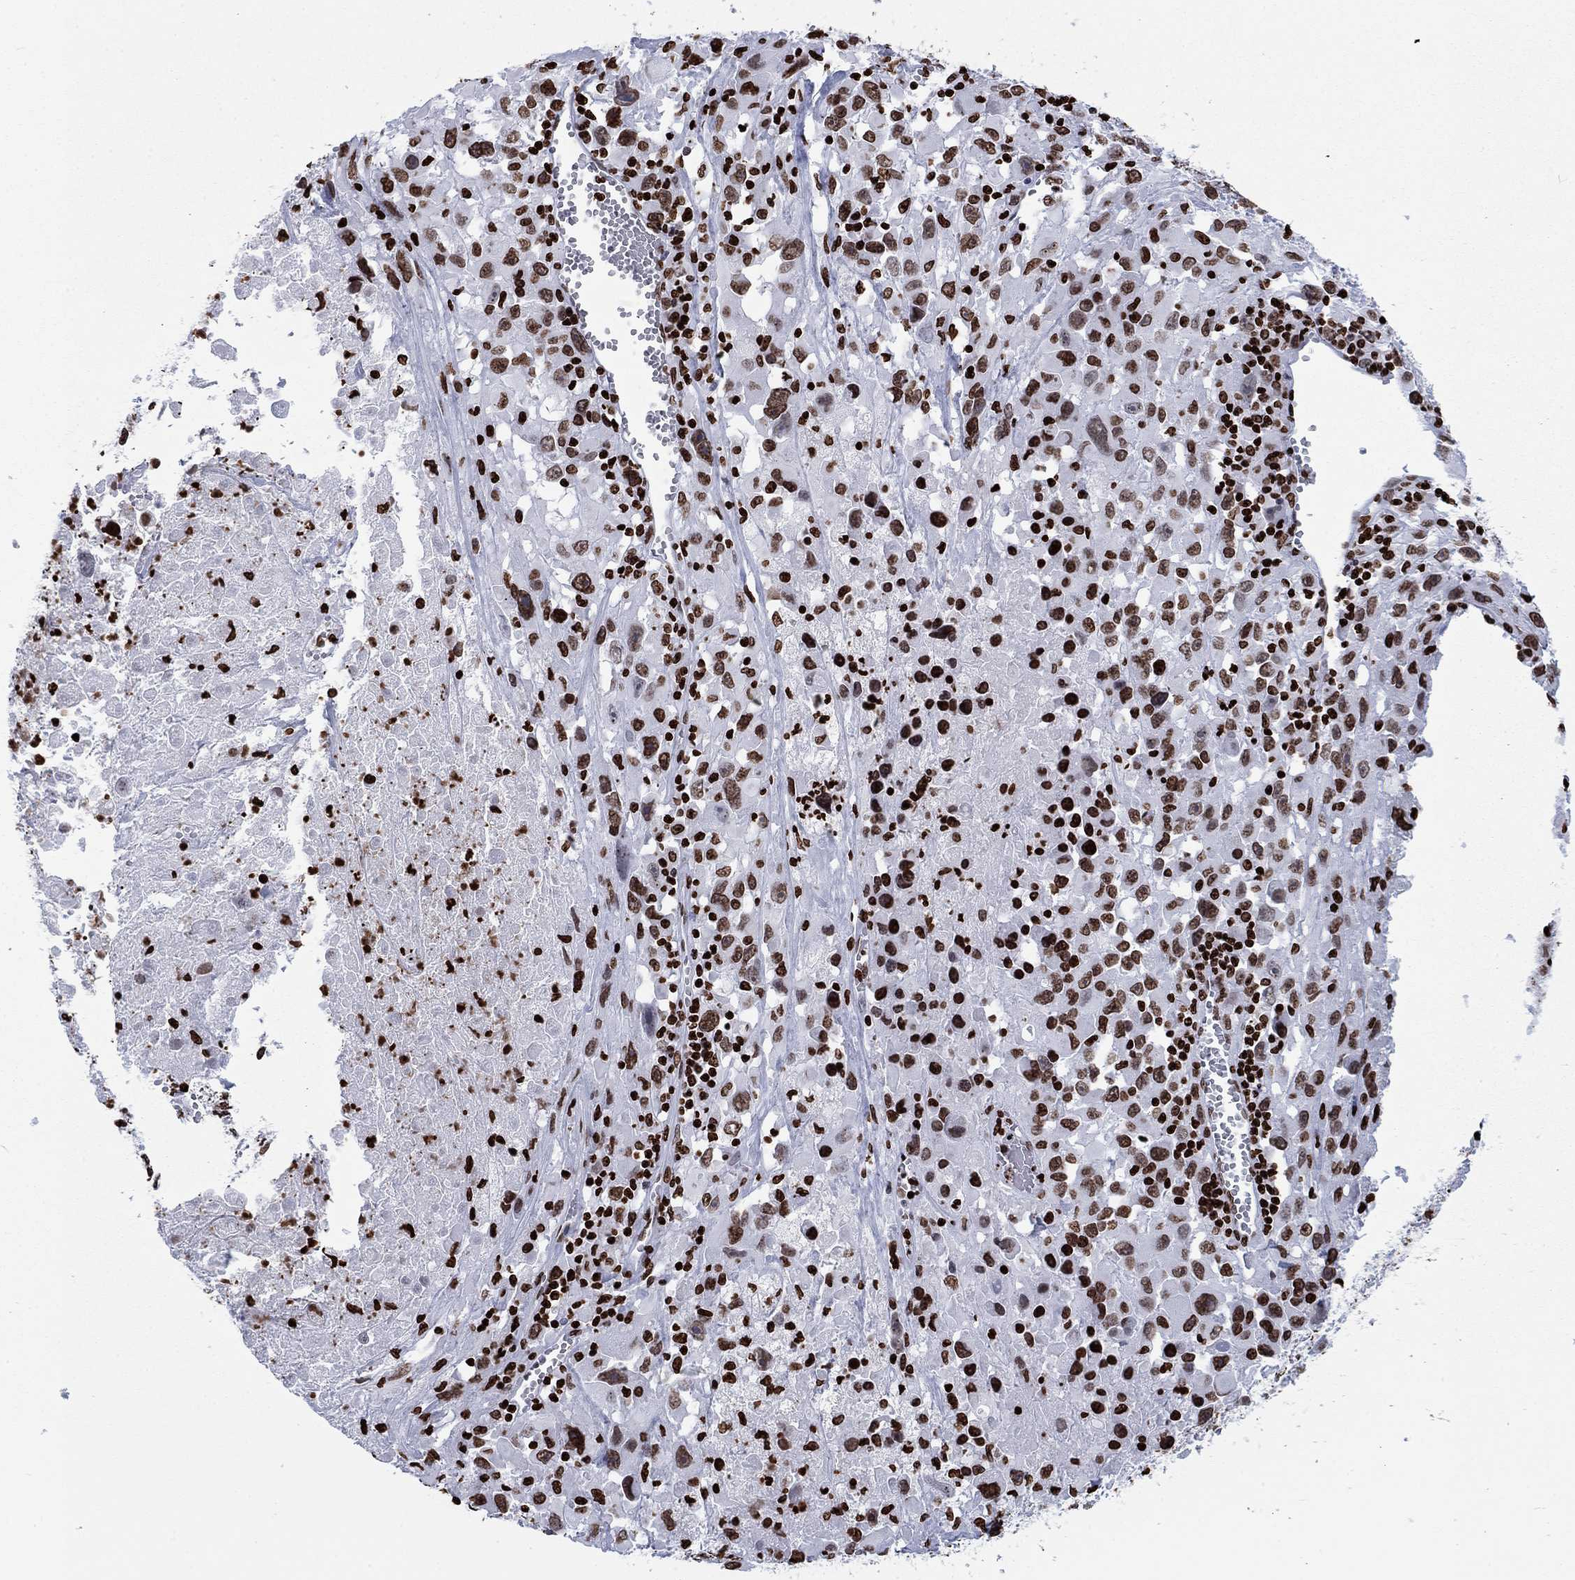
{"staining": {"intensity": "strong", "quantity": "25%-75%", "location": "nuclear"}, "tissue": "melanoma", "cell_type": "Tumor cells", "image_type": "cancer", "snomed": [{"axis": "morphology", "description": "Malignant melanoma, Metastatic site"}, {"axis": "topography", "description": "Lymph node"}], "caption": "Melanoma was stained to show a protein in brown. There is high levels of strong nuclear positivity in about 25%-75% of tumor cells. (Stains: DAB (3,3'-diaminobenzidine) in brown, nuclei in blue, Microscopy: brightfield microscopy at high magnification).", "gene": "H1-5", "patient": {"sex": "male", "age": 50}}